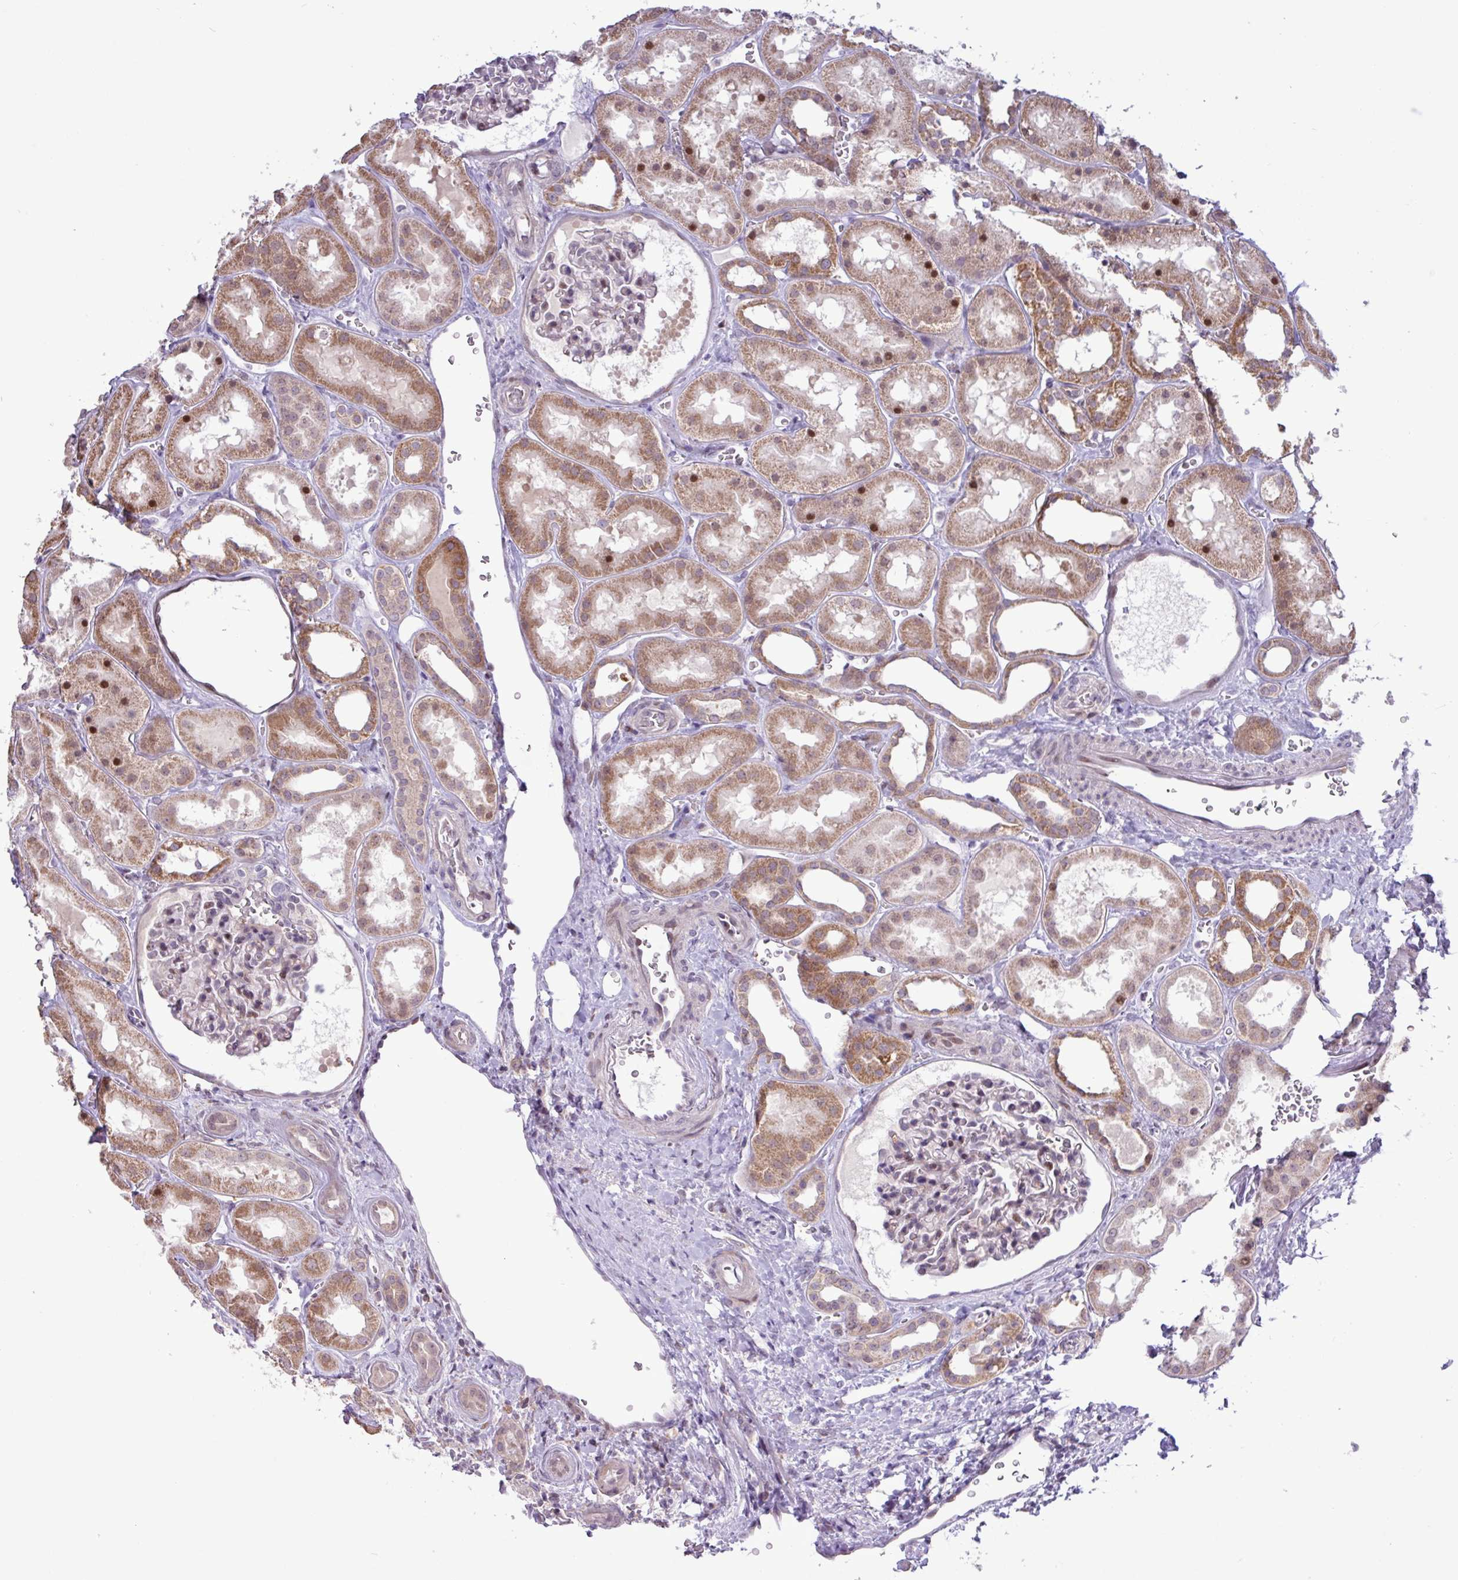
{"staining": {"intensity": "moderate", "quantity": "<25%", "location": "nuclear"}, "tissue": "kidney", "cell_type": "Cells in glomeruli", "image_type": "normal", "snomed": [{"axis": "morphology", "description": "Normal tissue, NOS"}, {"axis": "topography", "description": "Kidney"}], "caption": "The histopathology image displays a brown stain indicating the presence of a protein in the nuclear of cells in glomeruli in kidney.", "gene": "RTL3", "patient": {"sex": "female", "age": 41}}